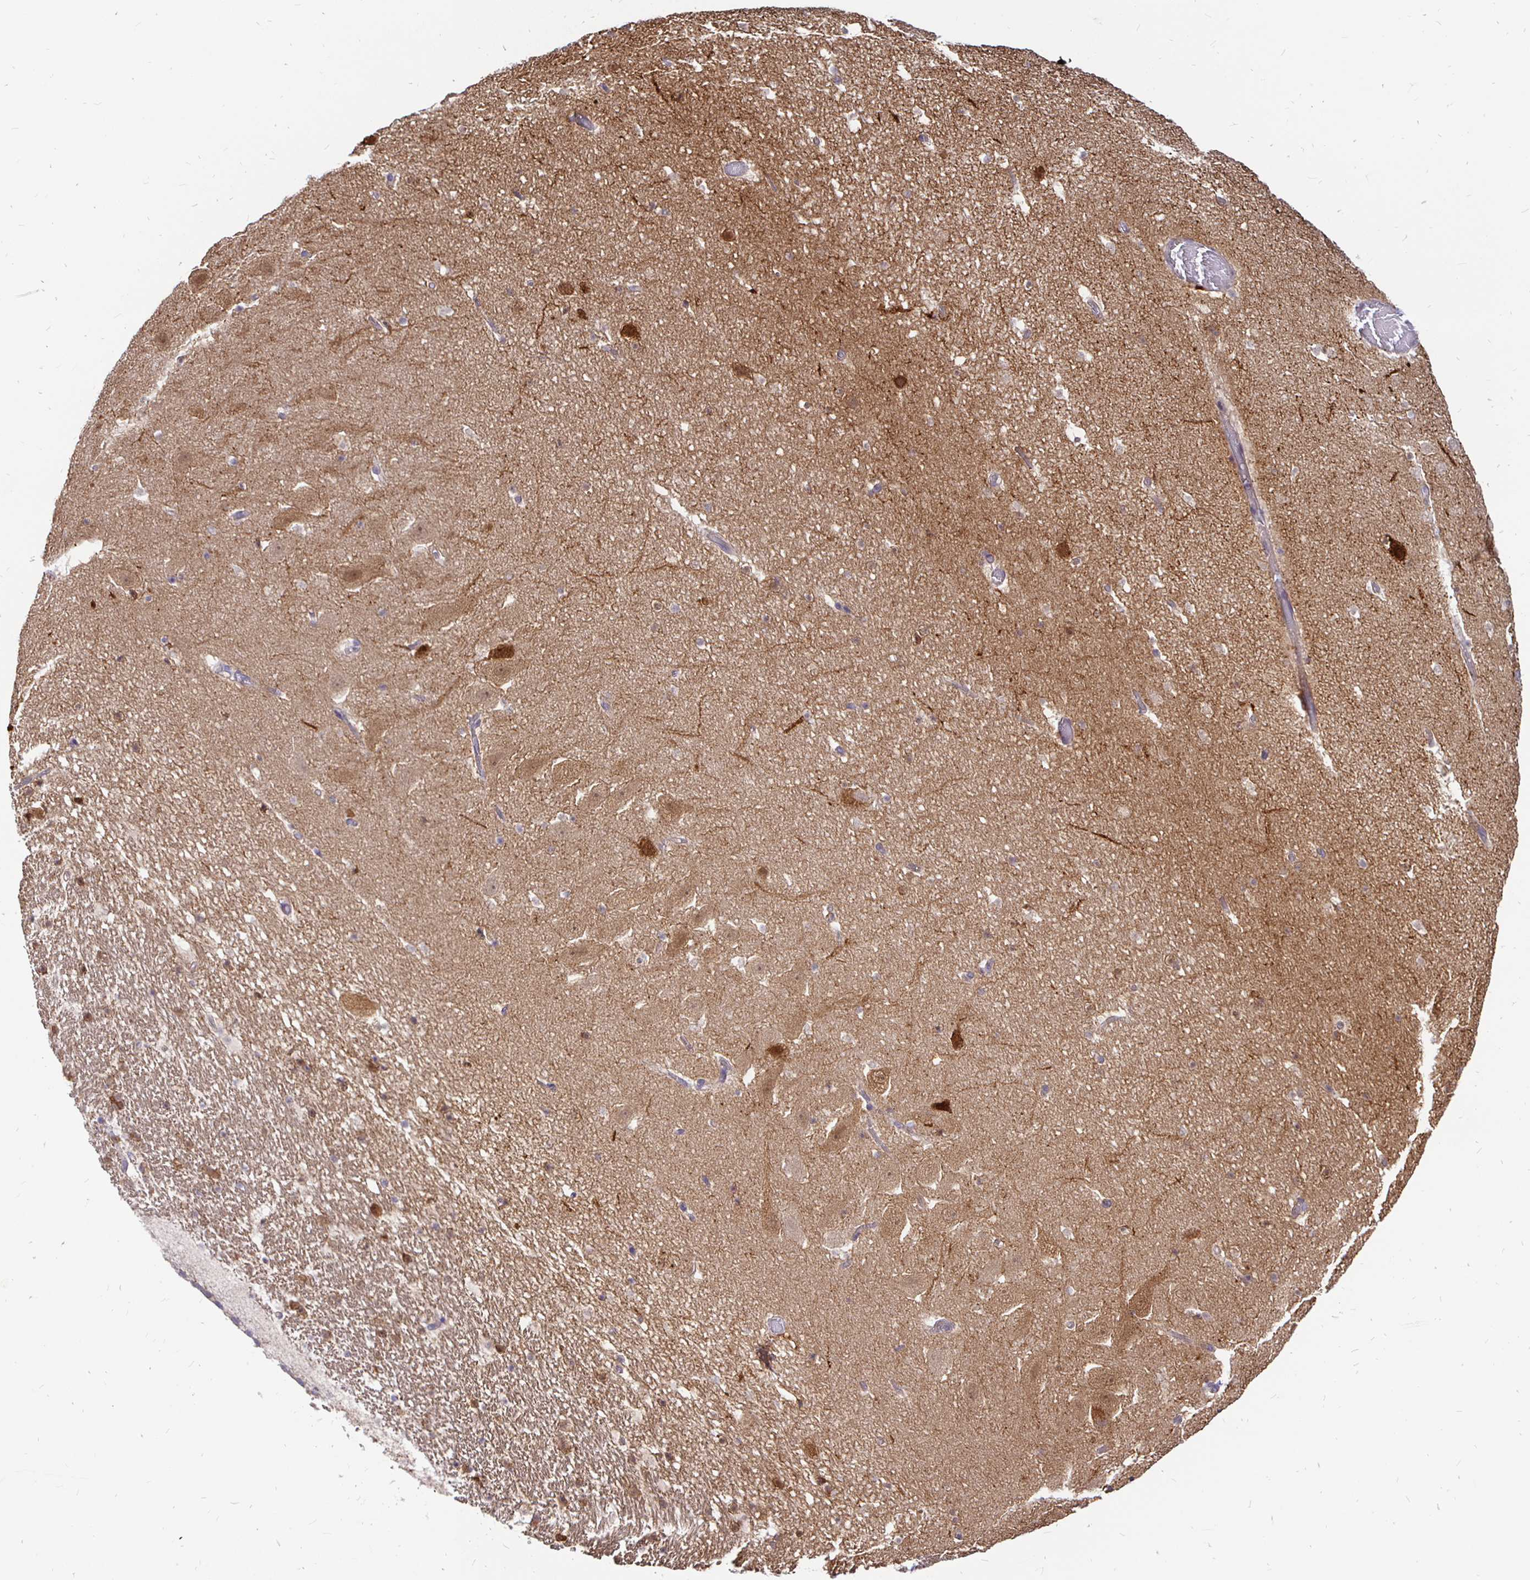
{"staining": {"intensity": "negative", "quantity": "none", "location": "none"}, "tissue": "hippocampus", "cell_type": "Glial cells", "image_type": "normal", "snomed": [{"axis": "morphology", "description": "Normal tissue, NOS"}, {"axis": "topography", "description": "Hippocampus"}], "caption": "IHC micrograph of unremarkable hippocampus: hippocampus stained with DAB (3,3'-diaminobenzidine) demonstrates no significant protein expression in glial cells.", "gene": "NECAB1", "patient": {"sex": "female", "age": 42}}